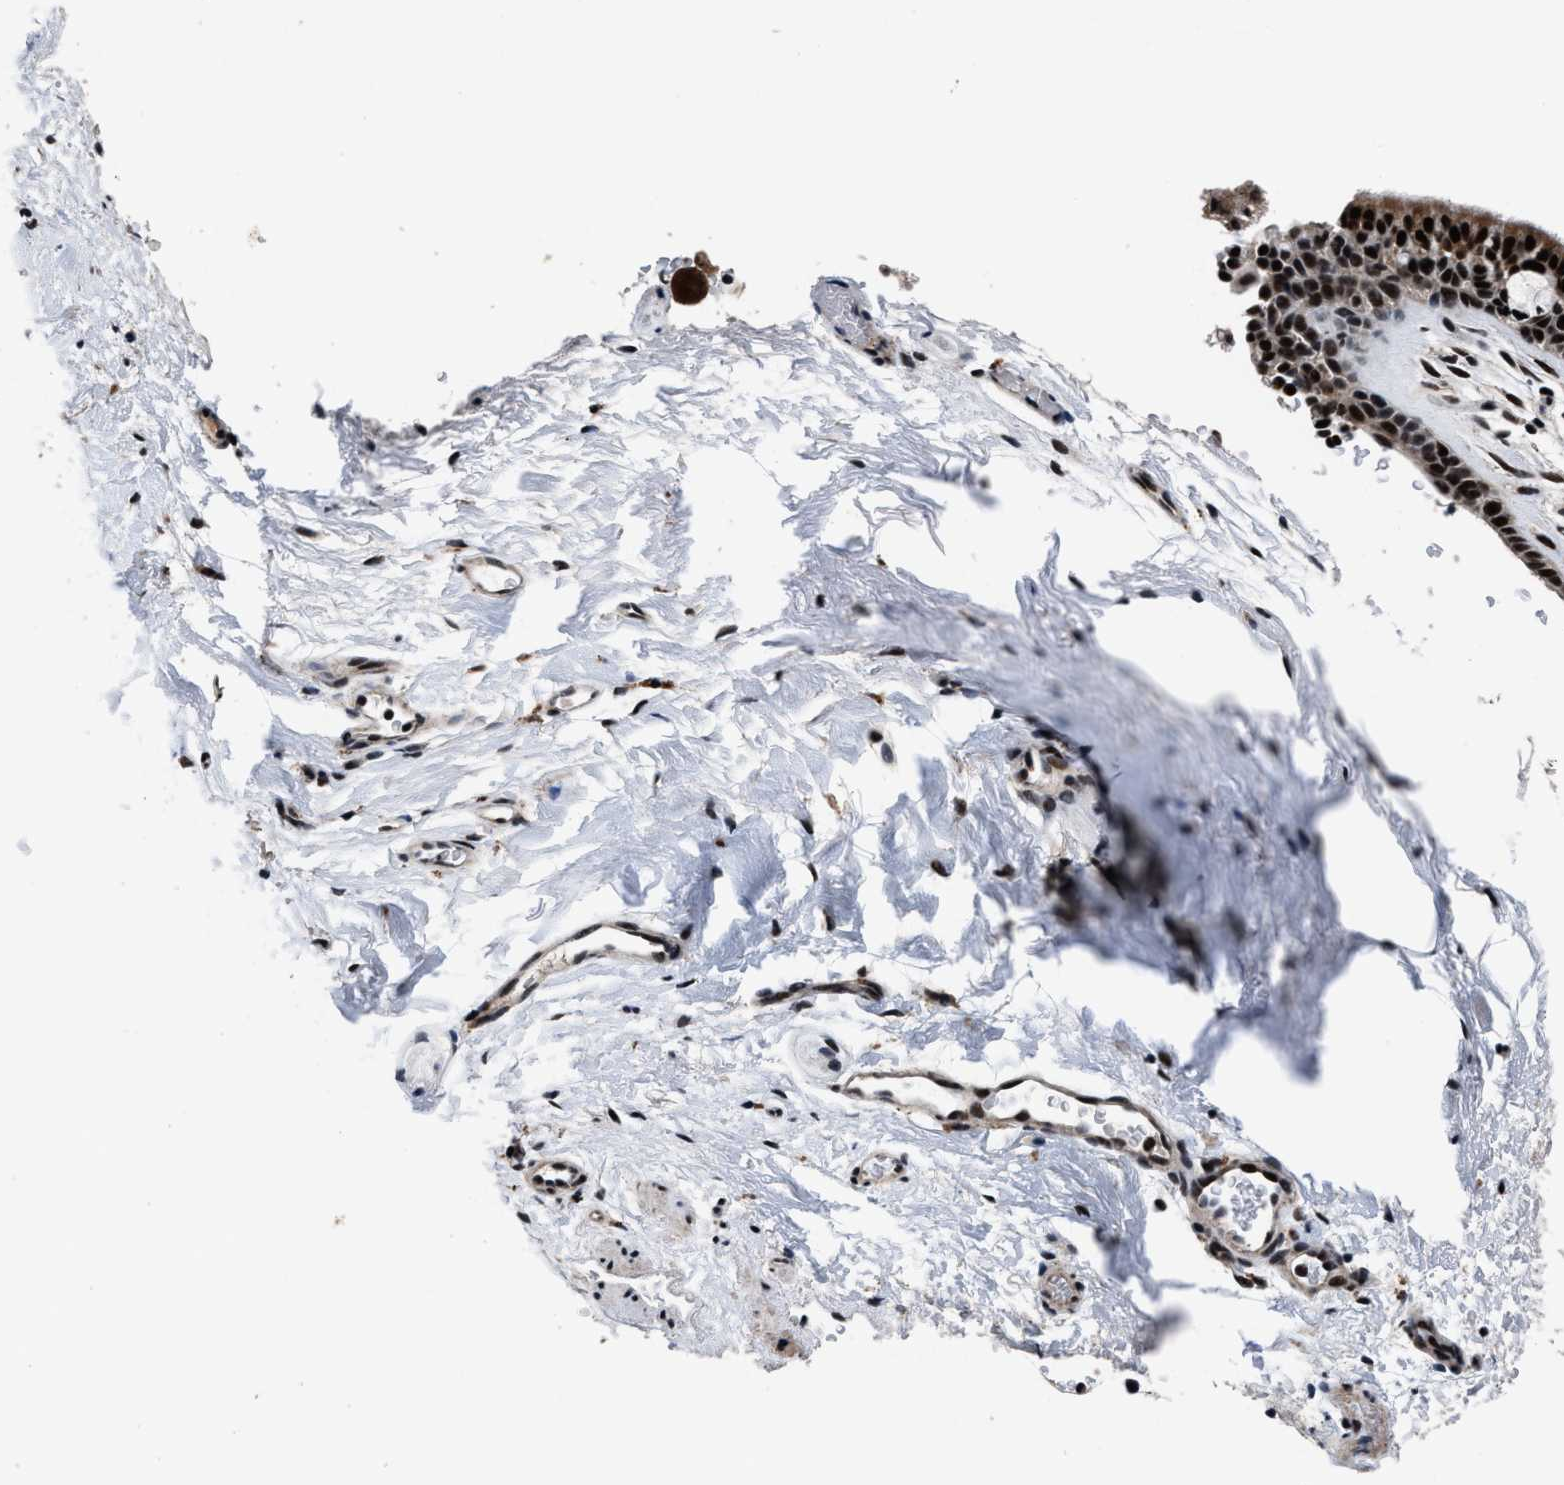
{"staining": {"intensity": "strong", "quantity": ">75%", "location": "nuclear"}, "tissue": "bronchus", "cell_type": "Respiratory epithelial cells", "image_type": "normal", "snomed": [{"axis": "morphology", "description": "Normal tissue, NOS"}, {"axis": "topography", "description": "Cartilage tissue"}, {"axis": "topography", "description": "Bronchus"}], "caption": "Immunohistochemistry (IHC) (DAB (3,3'-diaminobenzidine)) staining of benign human bronchus demonstrates strong nuclear protein positivity in approximately >75% of respiratory epithelial cells. The staining was performed using DAB (3,3'-diaminobenzidine) to visualize the protein expression in brown, while the nuclei were stained in blue with hematoxylin (Magnification: 20x).", "gene": "ZNF233", "patient": {"sex": "female", "age": 53}}